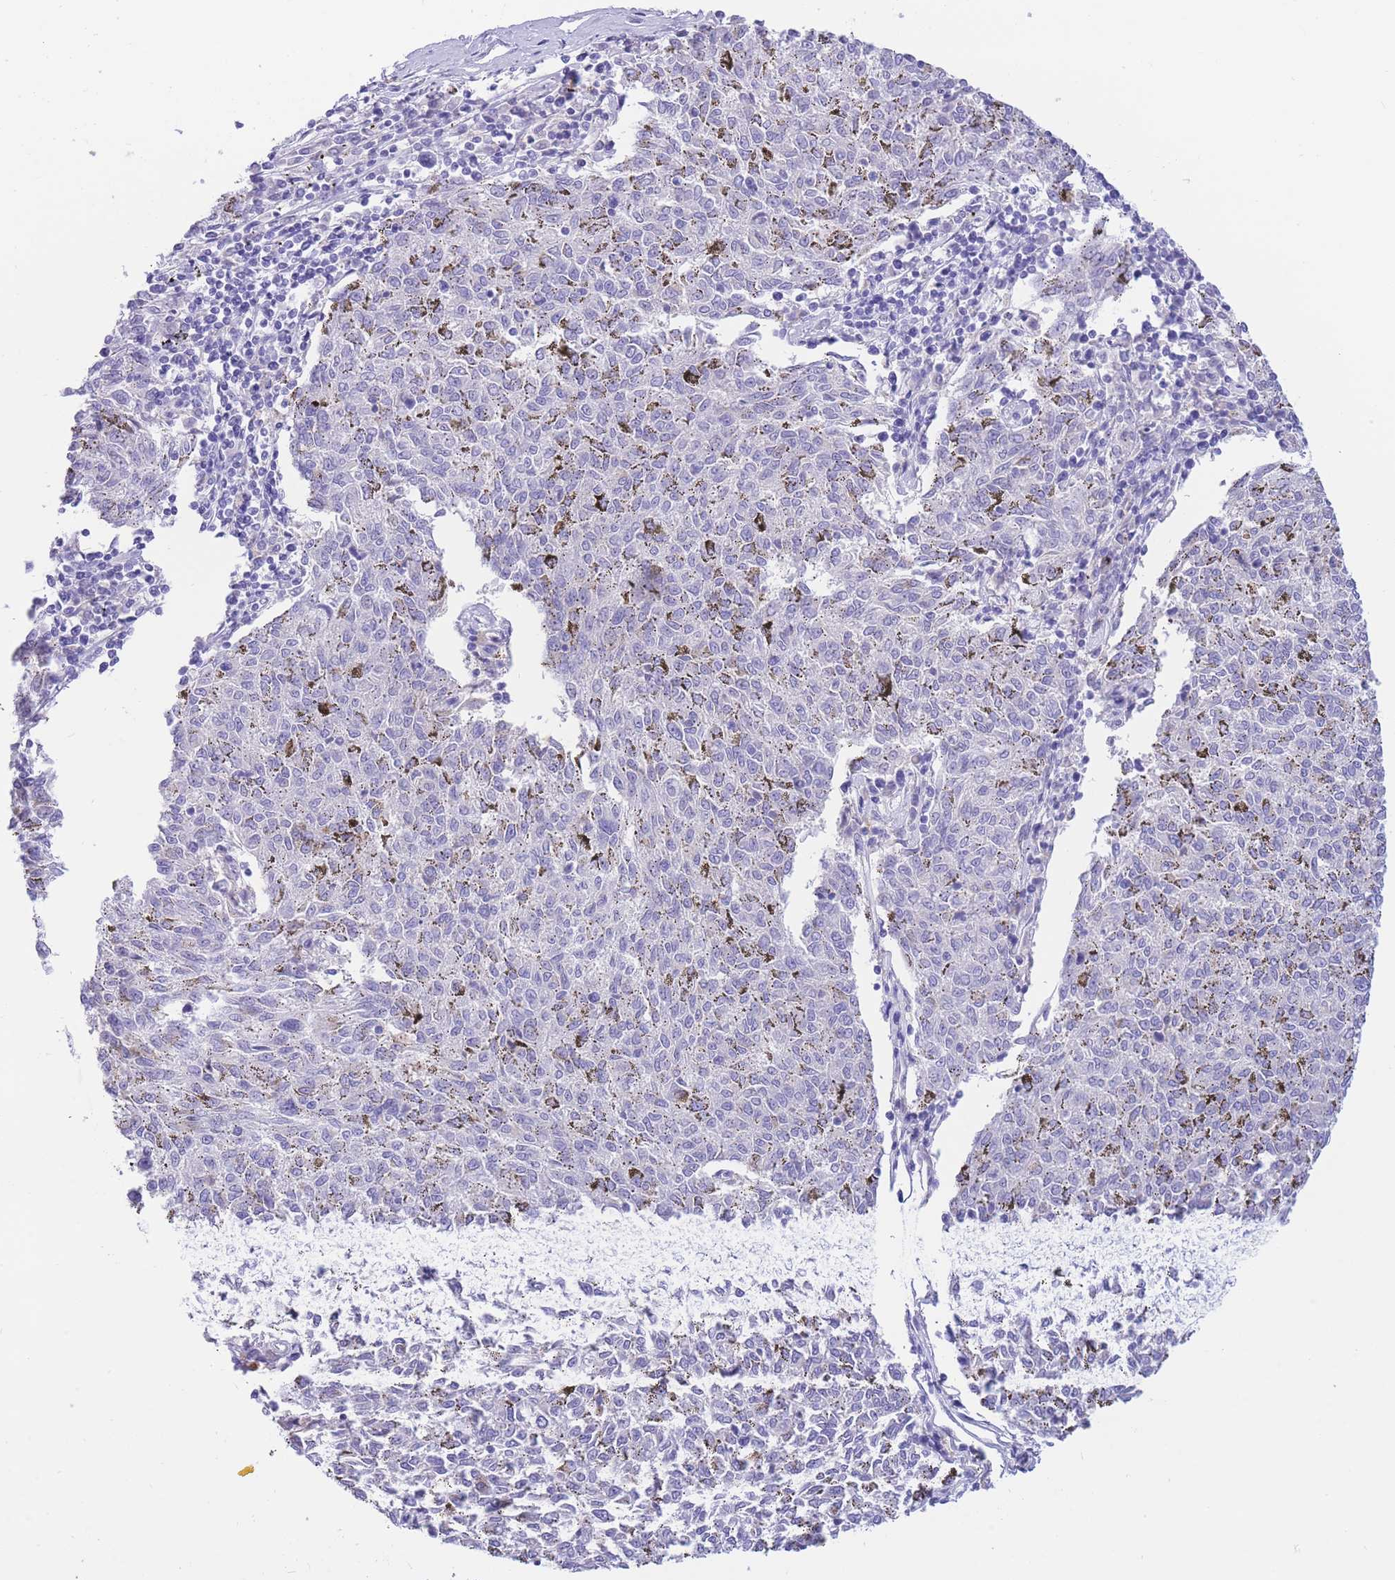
{"staining": {"intensity": "negative", "quantity": "none", "location": "none"}, "tissue": "melanoma", "cell_type": "Tumor cells", "image_type": "cancer", "snomed": [{"axis": "morphology", "description": "Malignant melanoma, NOS"}, {"axis": "topography", "description": "Skin"}], "caption": "Protein analysis of malignant melanoma displays no significant positivity in tumor cells.", "gene": "SULT1A1", "patient": {"sex": "female", "age": 72}}